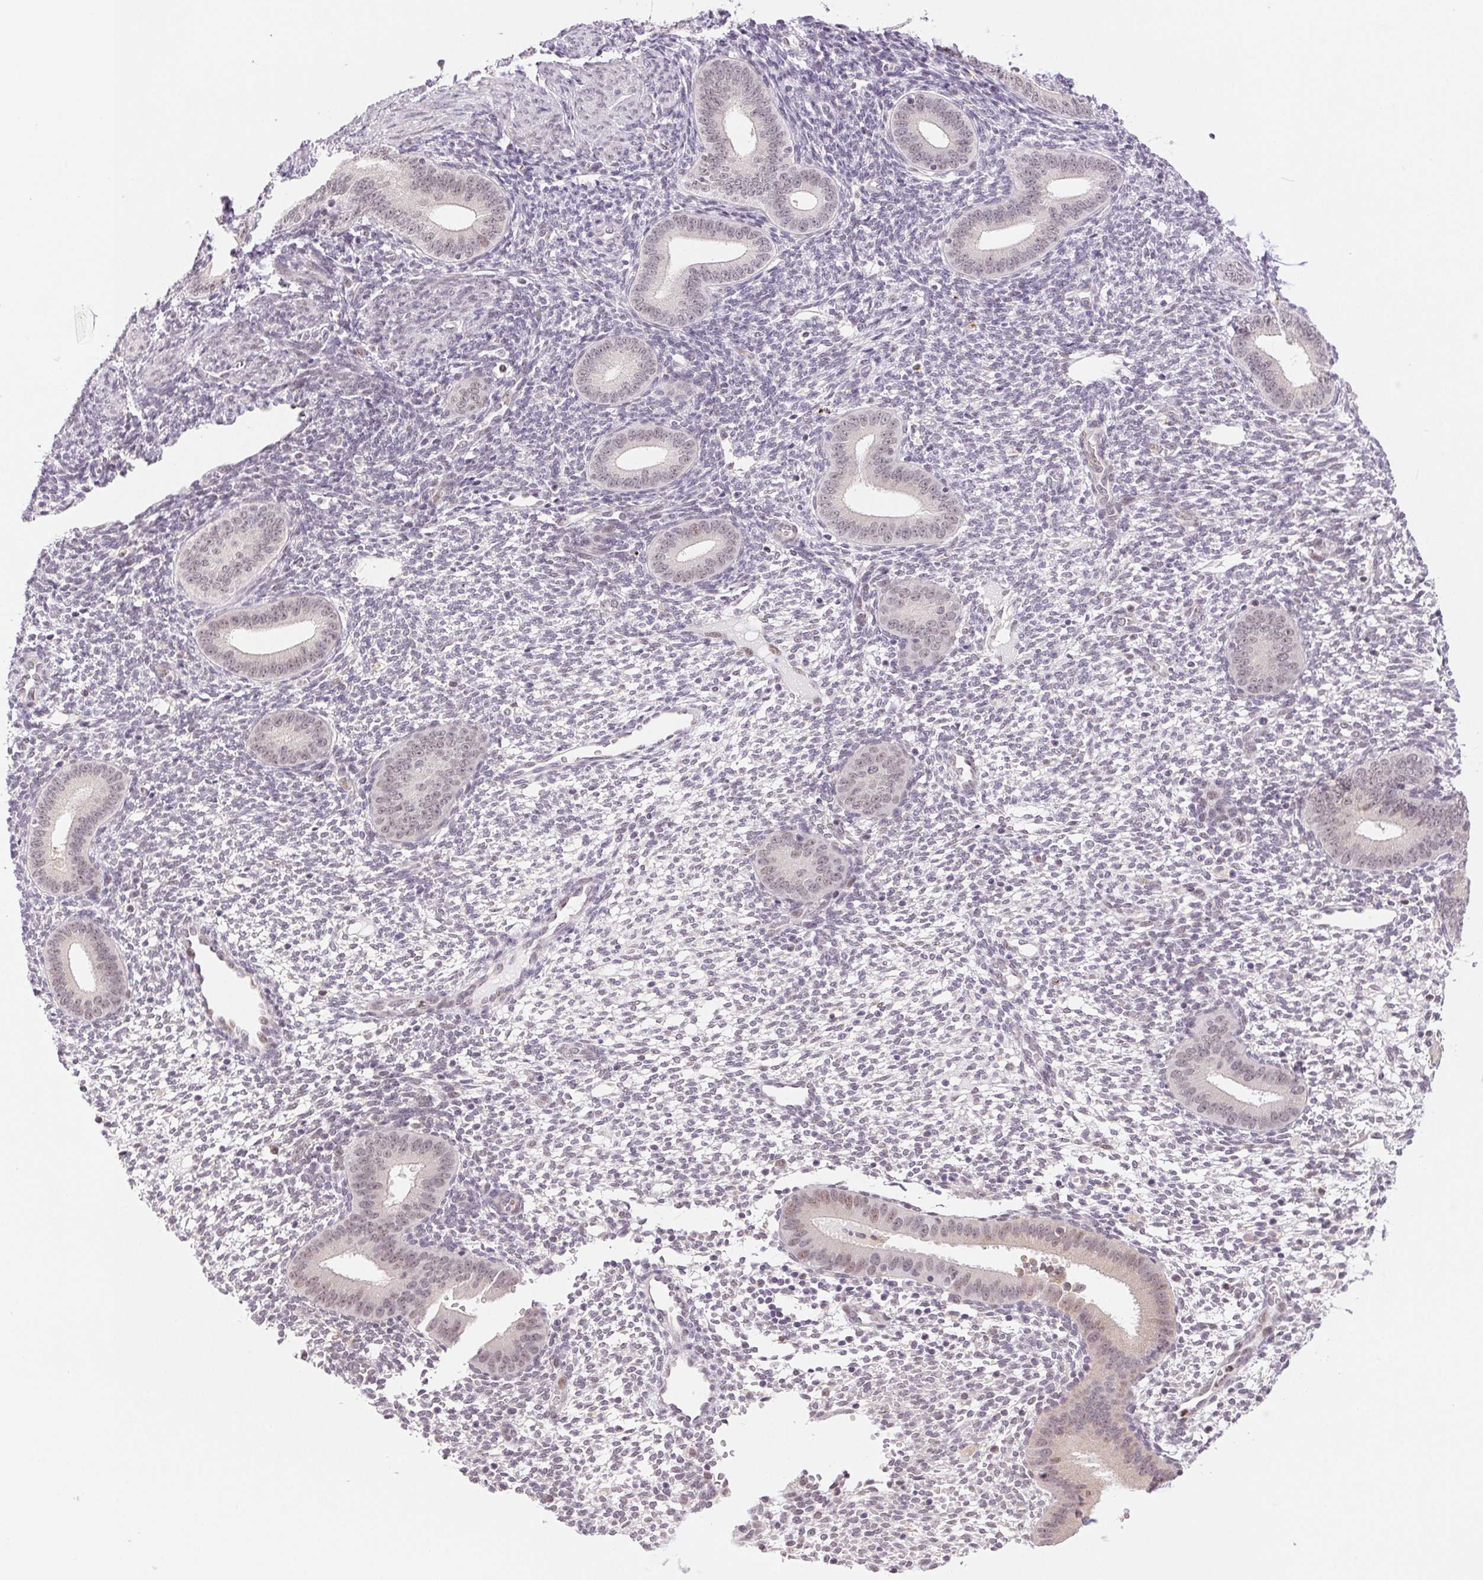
{"staining": {"intensity": "negative", "quantity": "none", "location": "none"}, "tissue": "endometrium", "cell_type": "Cells in endometrial stroma", "image_type": "normal", "snomed": [{"axis": "morphology", "description": "Normal tissue, NOS"}, {"axis": "topography", "description": "Endometrium"}], "caption": "High power microscopy histopathology image of an immunohistochemistry histopathology image of unremarkable endometrium, revealing no significant expression in cells in endometrial stroma.", "gene": "GRHL3", "patient": {"sex": "female", "age": 40}}